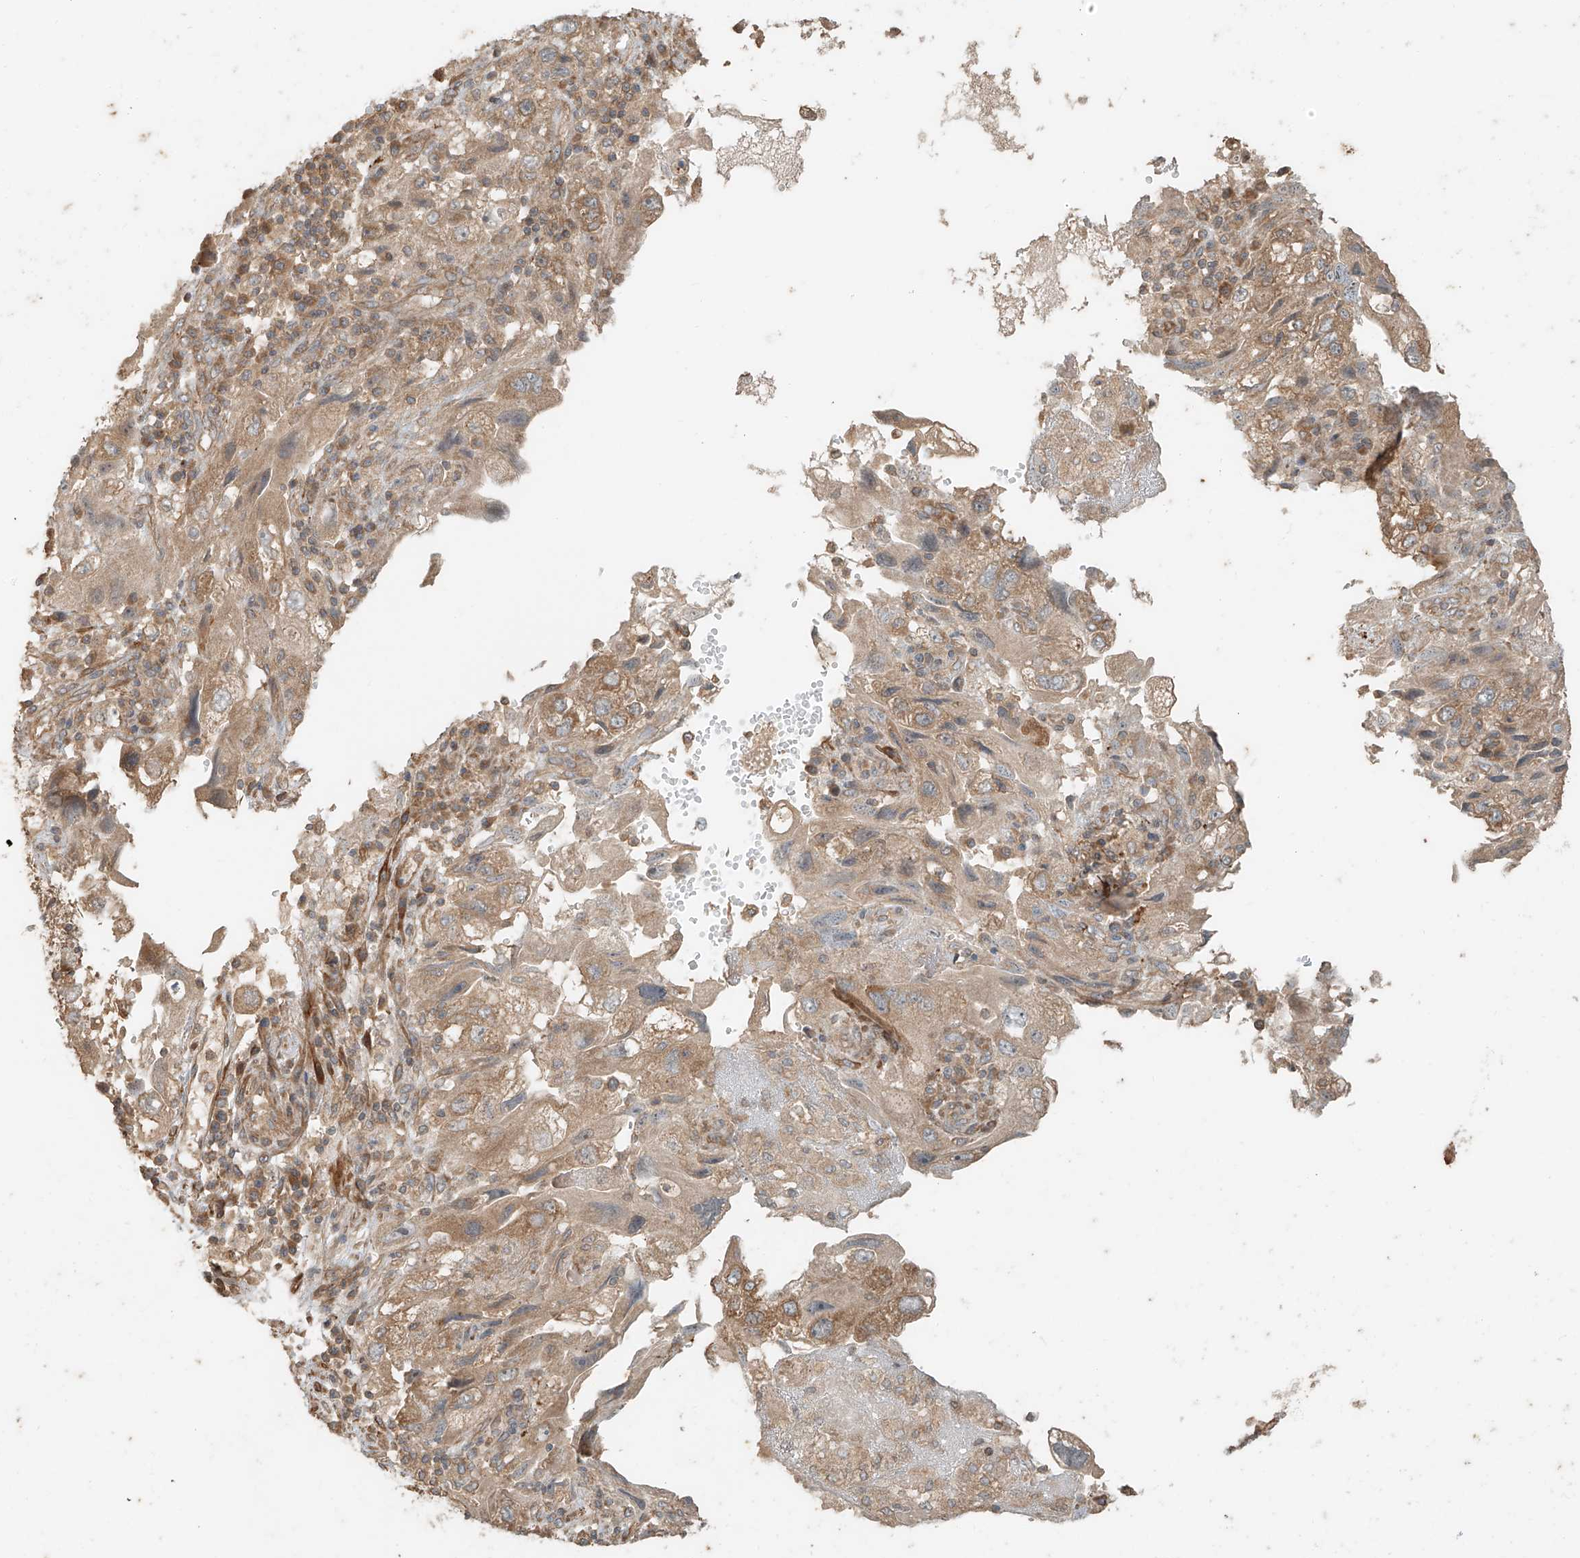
{"staining": {"intensity": "weak", "quantity": ">75%", "location": "cytoplasmic/membranous"}, "tissue": "endometrial cancer", "cell_type": "Tumor cells", "image_type": "cancer", "snomed": [{"axis": "morphology", "description": "Adenocarcinoma, NOS"}, {"axis": "topography", "description": "Endometrium"}], "caption": "There is low levels of weak cytoplasmic/membranous staining in tumor cells of endometrial adenocarcinoma, as demonstrated by immunohistochemical staining (brown color).", "gene": "ANKZF1", "patient": {"sex": "female", "age": 49}}